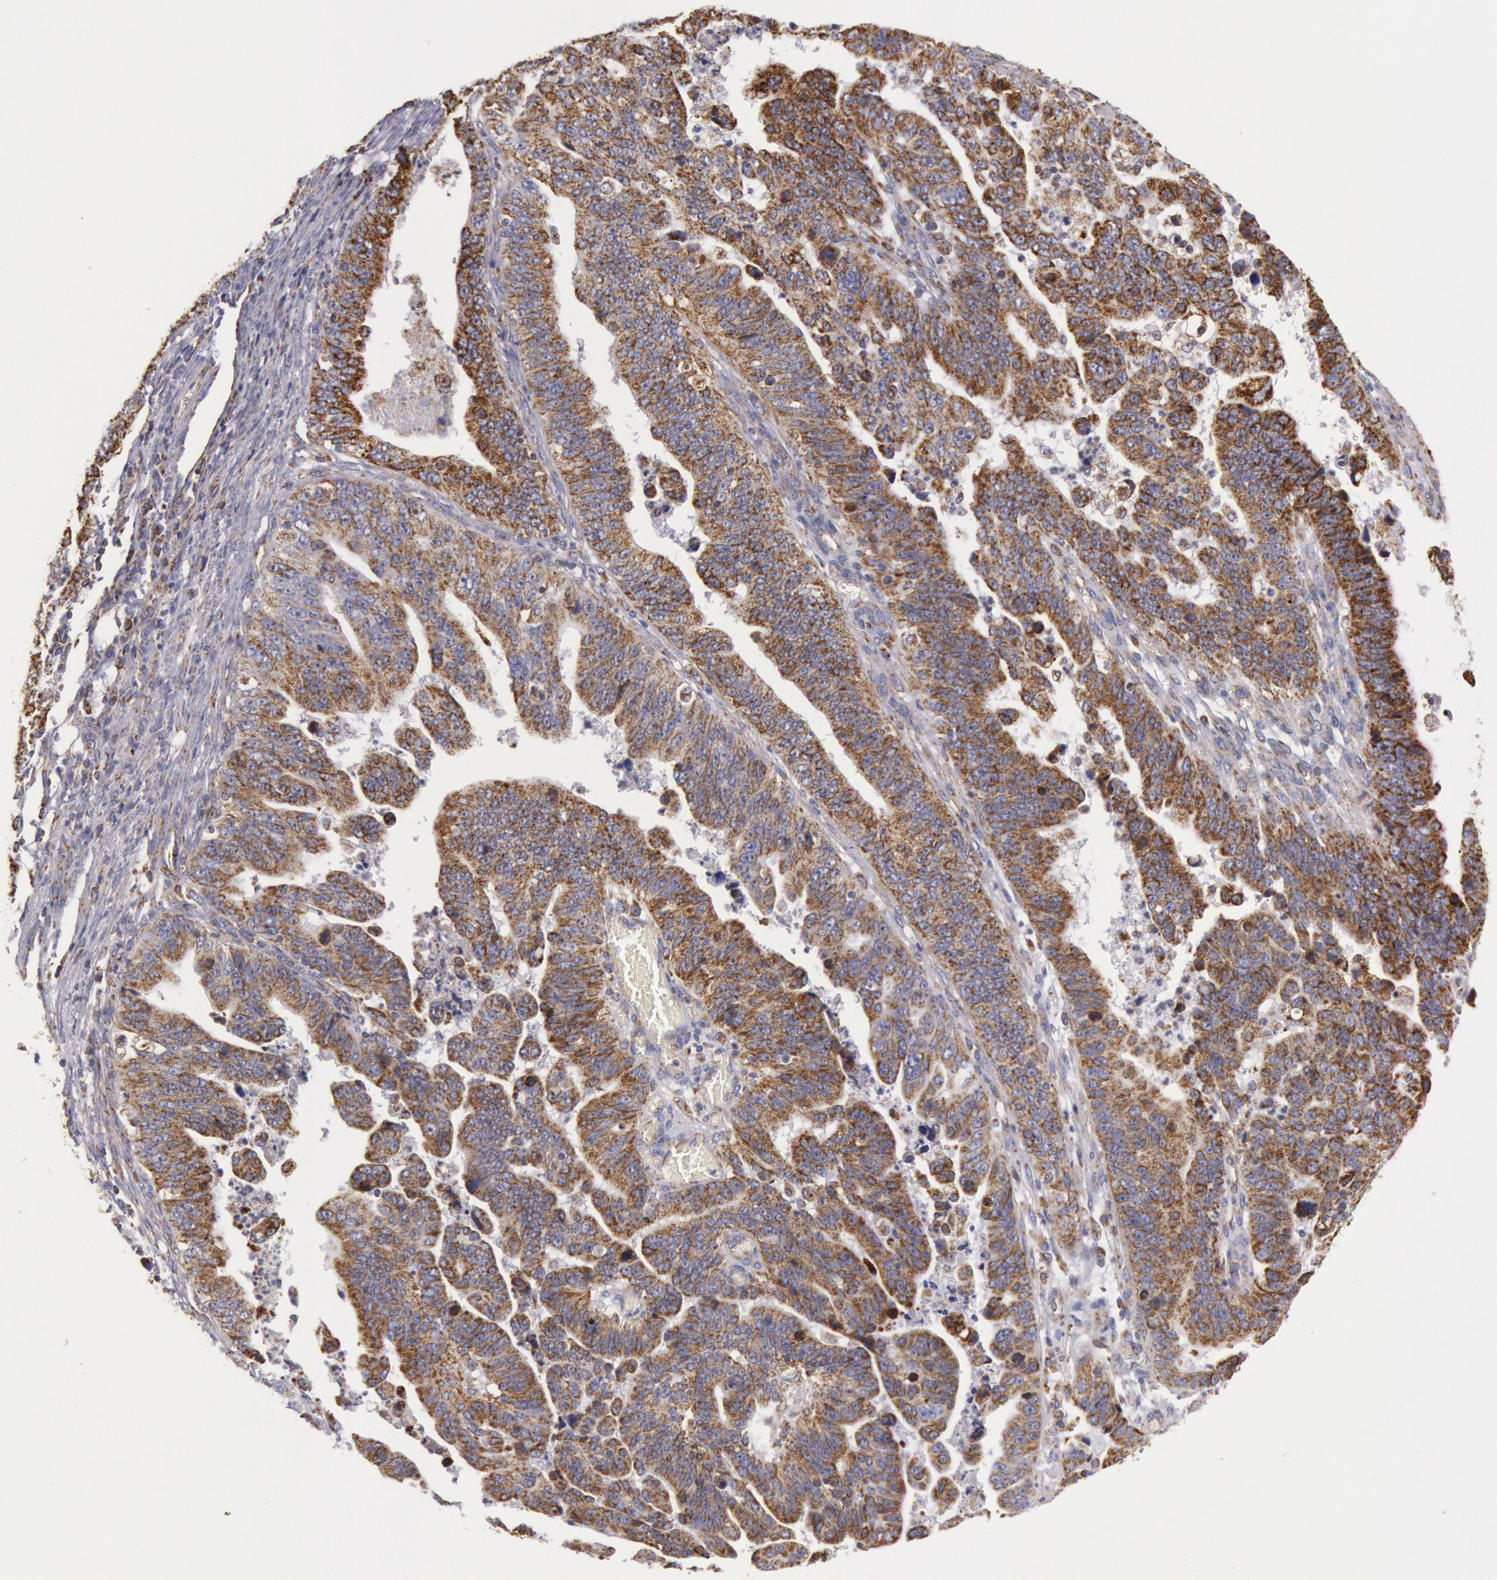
{"staining": {"intensity": "moderate", "quantity": ">75%", "location": "cytoplasmic/membranous"}, "tissue": "stomach cancer", "cell_type": "Tumor cells", "image_type": "cancer", "snomed": [{"axis": "morphology", "description": "Adenocarcinoma, NOS"}, {"axis": "topography", "description": "Stomach, upper"}], "caption": "Approximately >75% of tumor cells in stomach cancer show moderate cytoplasmic/membranous protein expression as visualized by brown immunohistochemical staining.", "gene": "CYC1", "patient": {"sex": "female", "age": 50}}